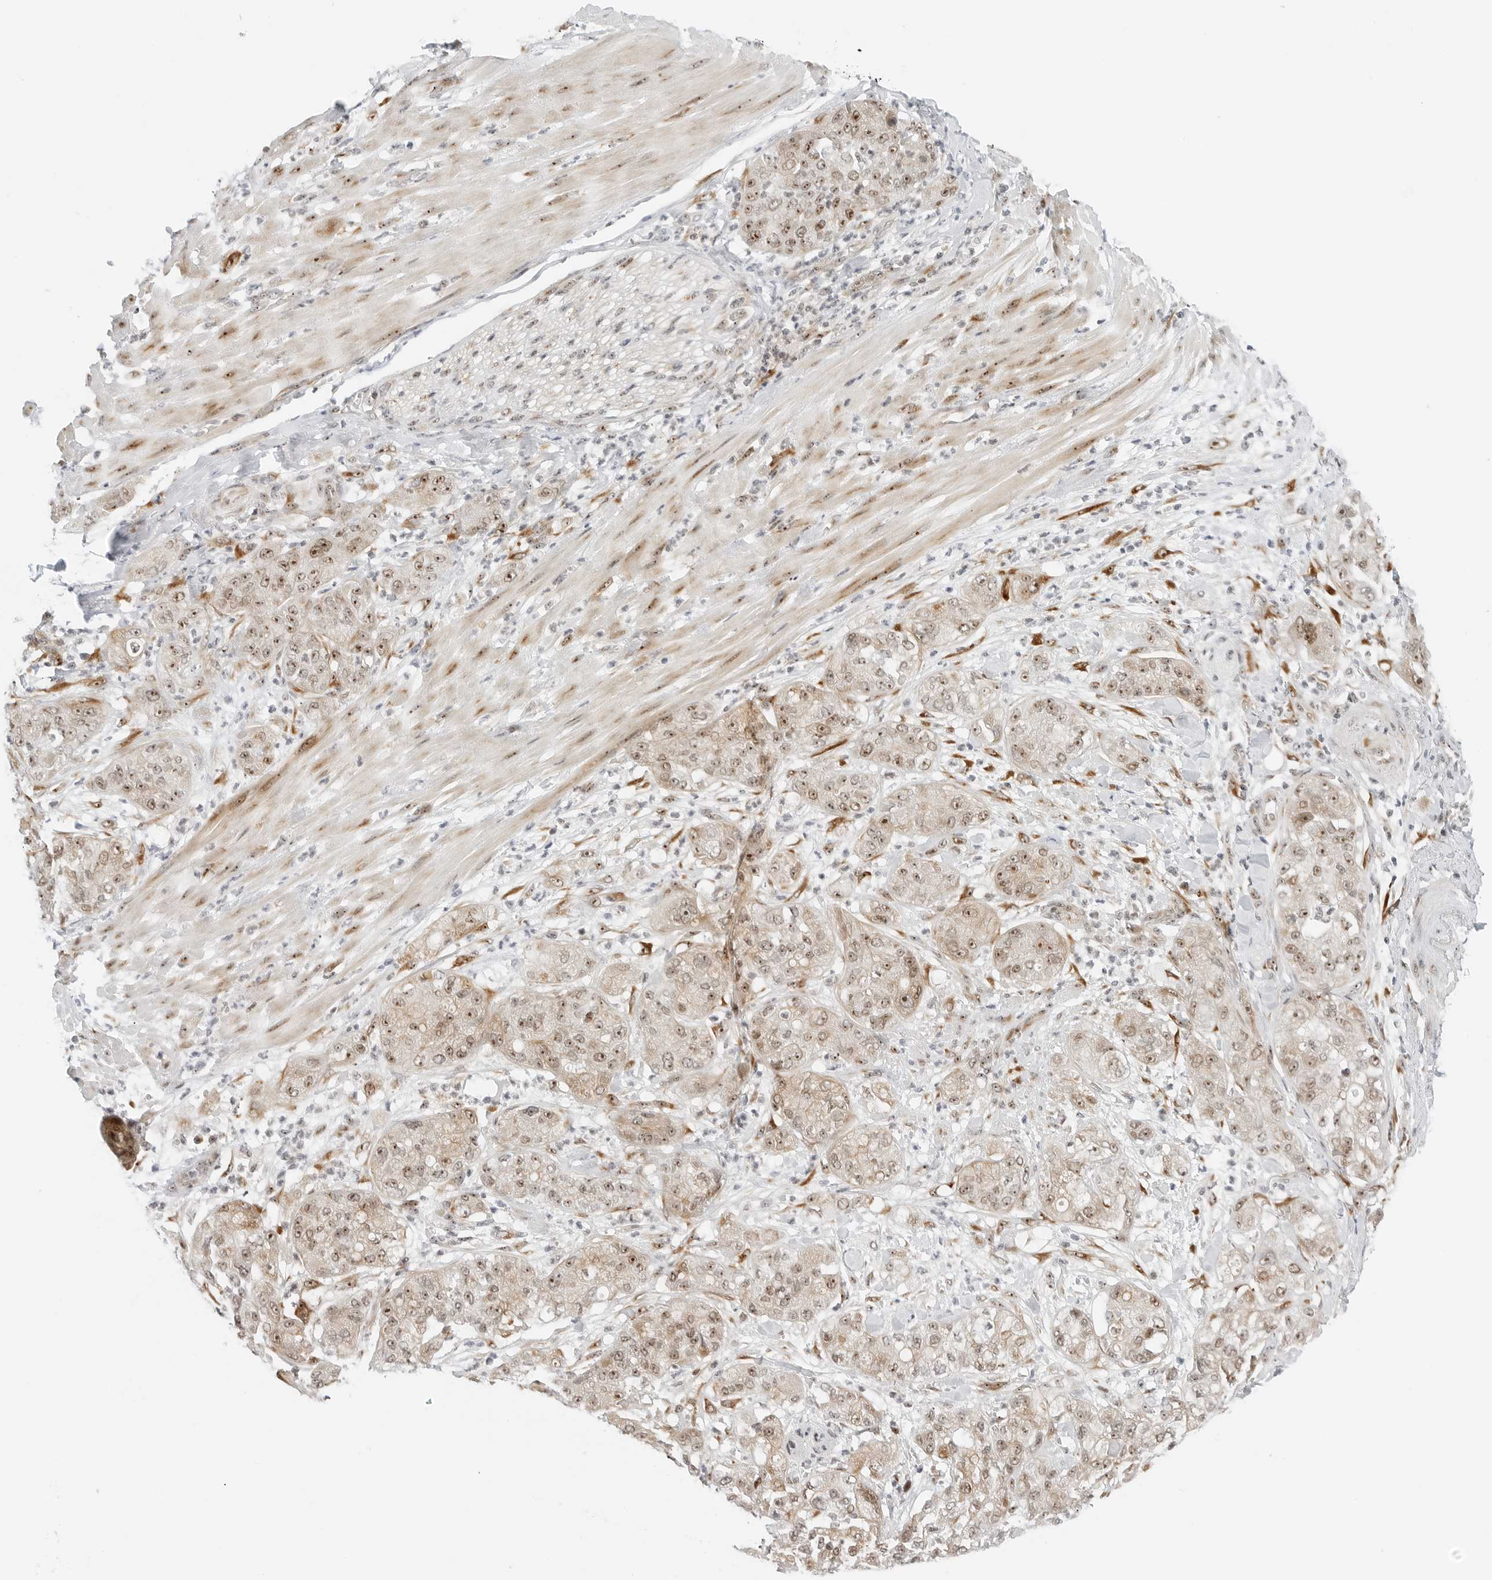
{"staining": {"intensity": "moderate", "quantity": ">75%", "location": "nuclear"}, "tissue": "pancreatic cancer", "cell_type": "Tumor cells", "image_type": "cancer", "snomed": [{"axis": "morphology", "description": "Adenocarcinoma, NOS"}, {"axis": "topography", "description": "Pancreas"}], "caption": "Pancreatic adenocarcinoma stained with a protein marker exhibits moderate staining in tumor cells.", "gene": "RIMKLA", "patient": {"sex": "female", "age": 78}}